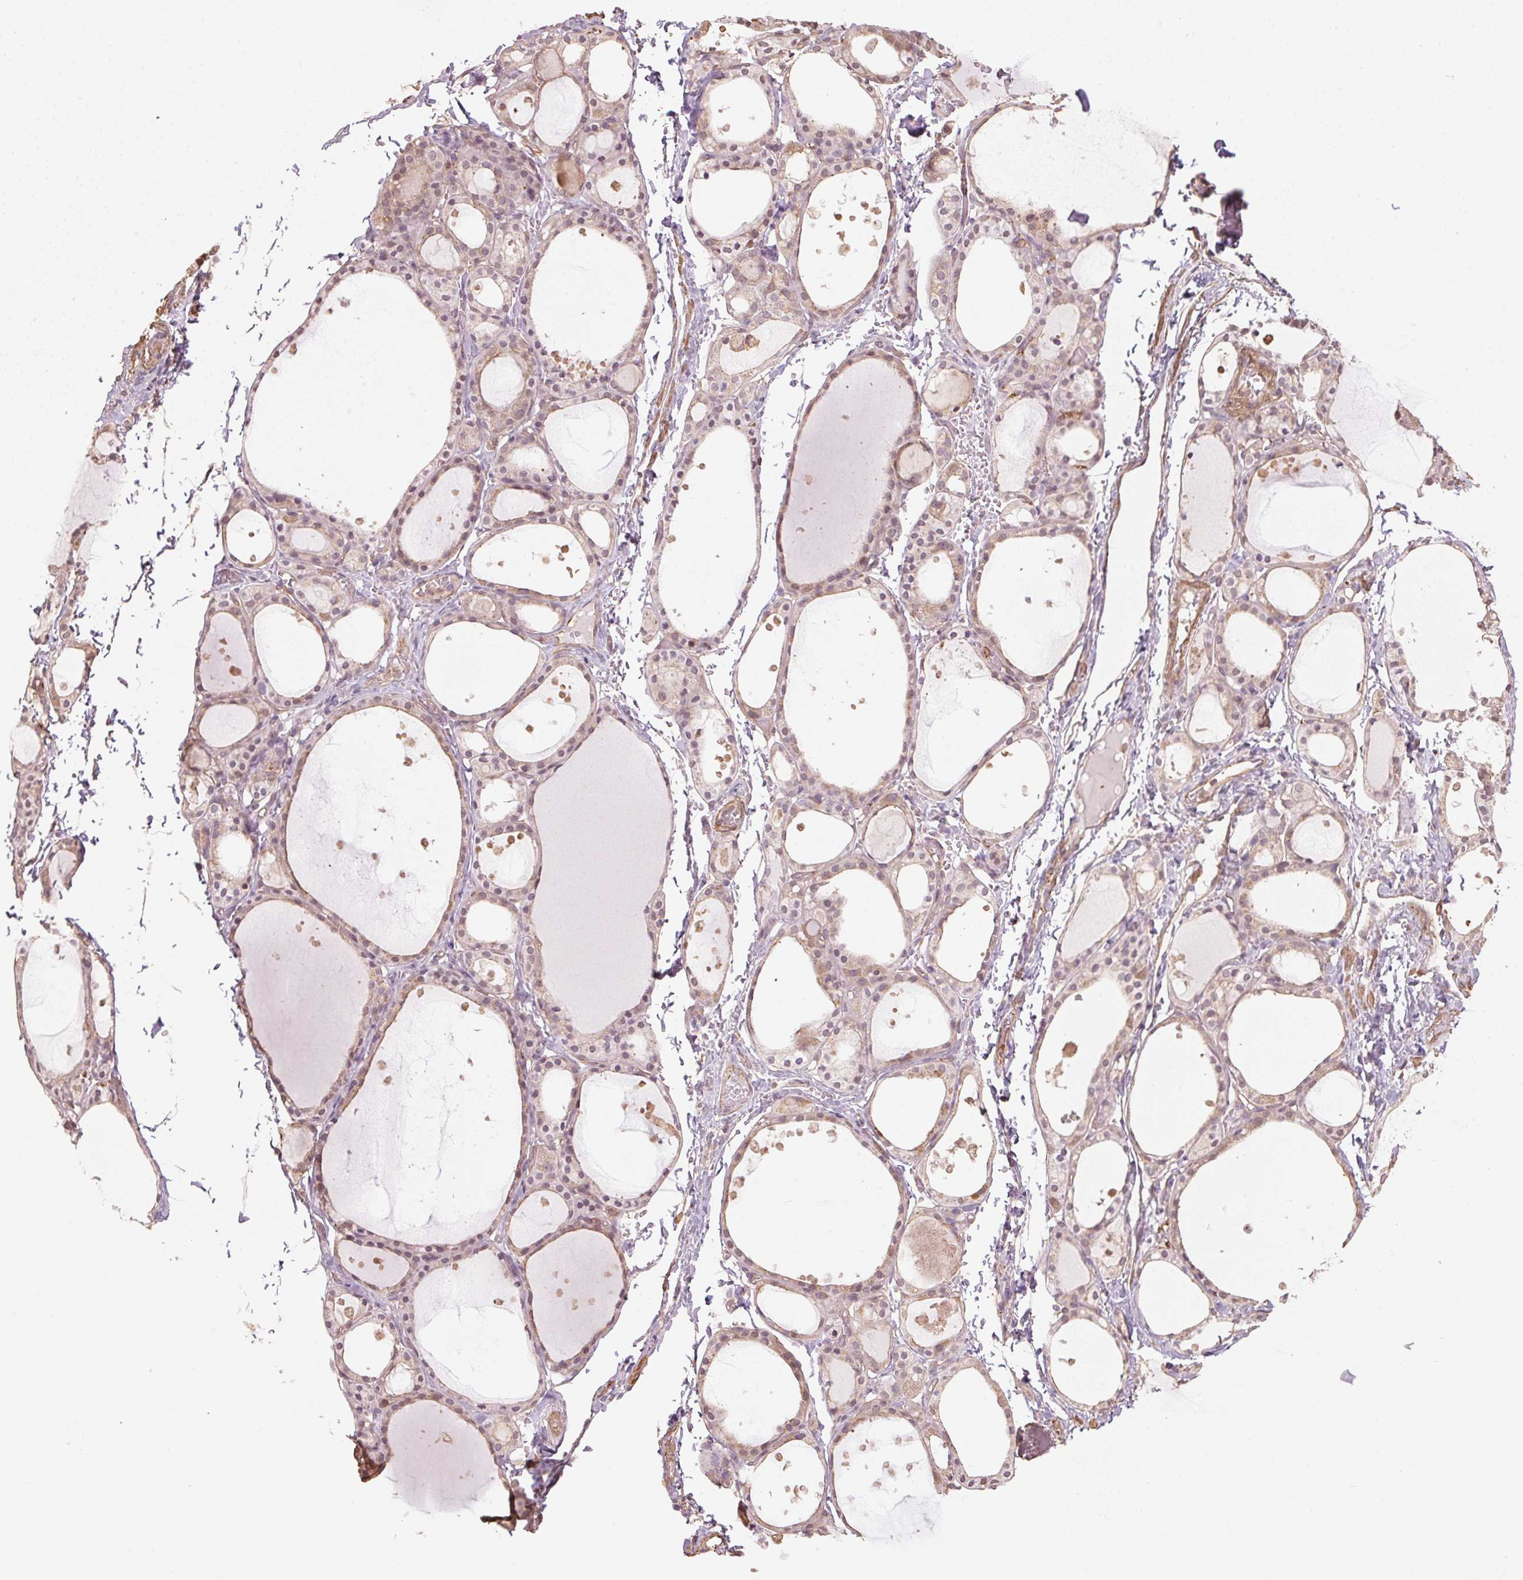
{"staining": {"intensity": "weak", "quantity": ">75%", "location": "cytoplasmic/membranous"}, "tissue": "thyroid gland", "cell_type": "Glandular cells", "image_type": "normal", "snomed": [{"axis": "morphology", "description": "Normal tissue, NOS"}, {"axis": "topography", "description": "Thyroid gland"}], "caption": "Approximately >75% of glandular cells in unremarkable human thyroid gland demonstrate weak cytoplasmic/membranous protein staining as visualized by brown immunohistochemical staining.", "gene": "QDPR", "patient": {"sex": "male", "age": 68}}